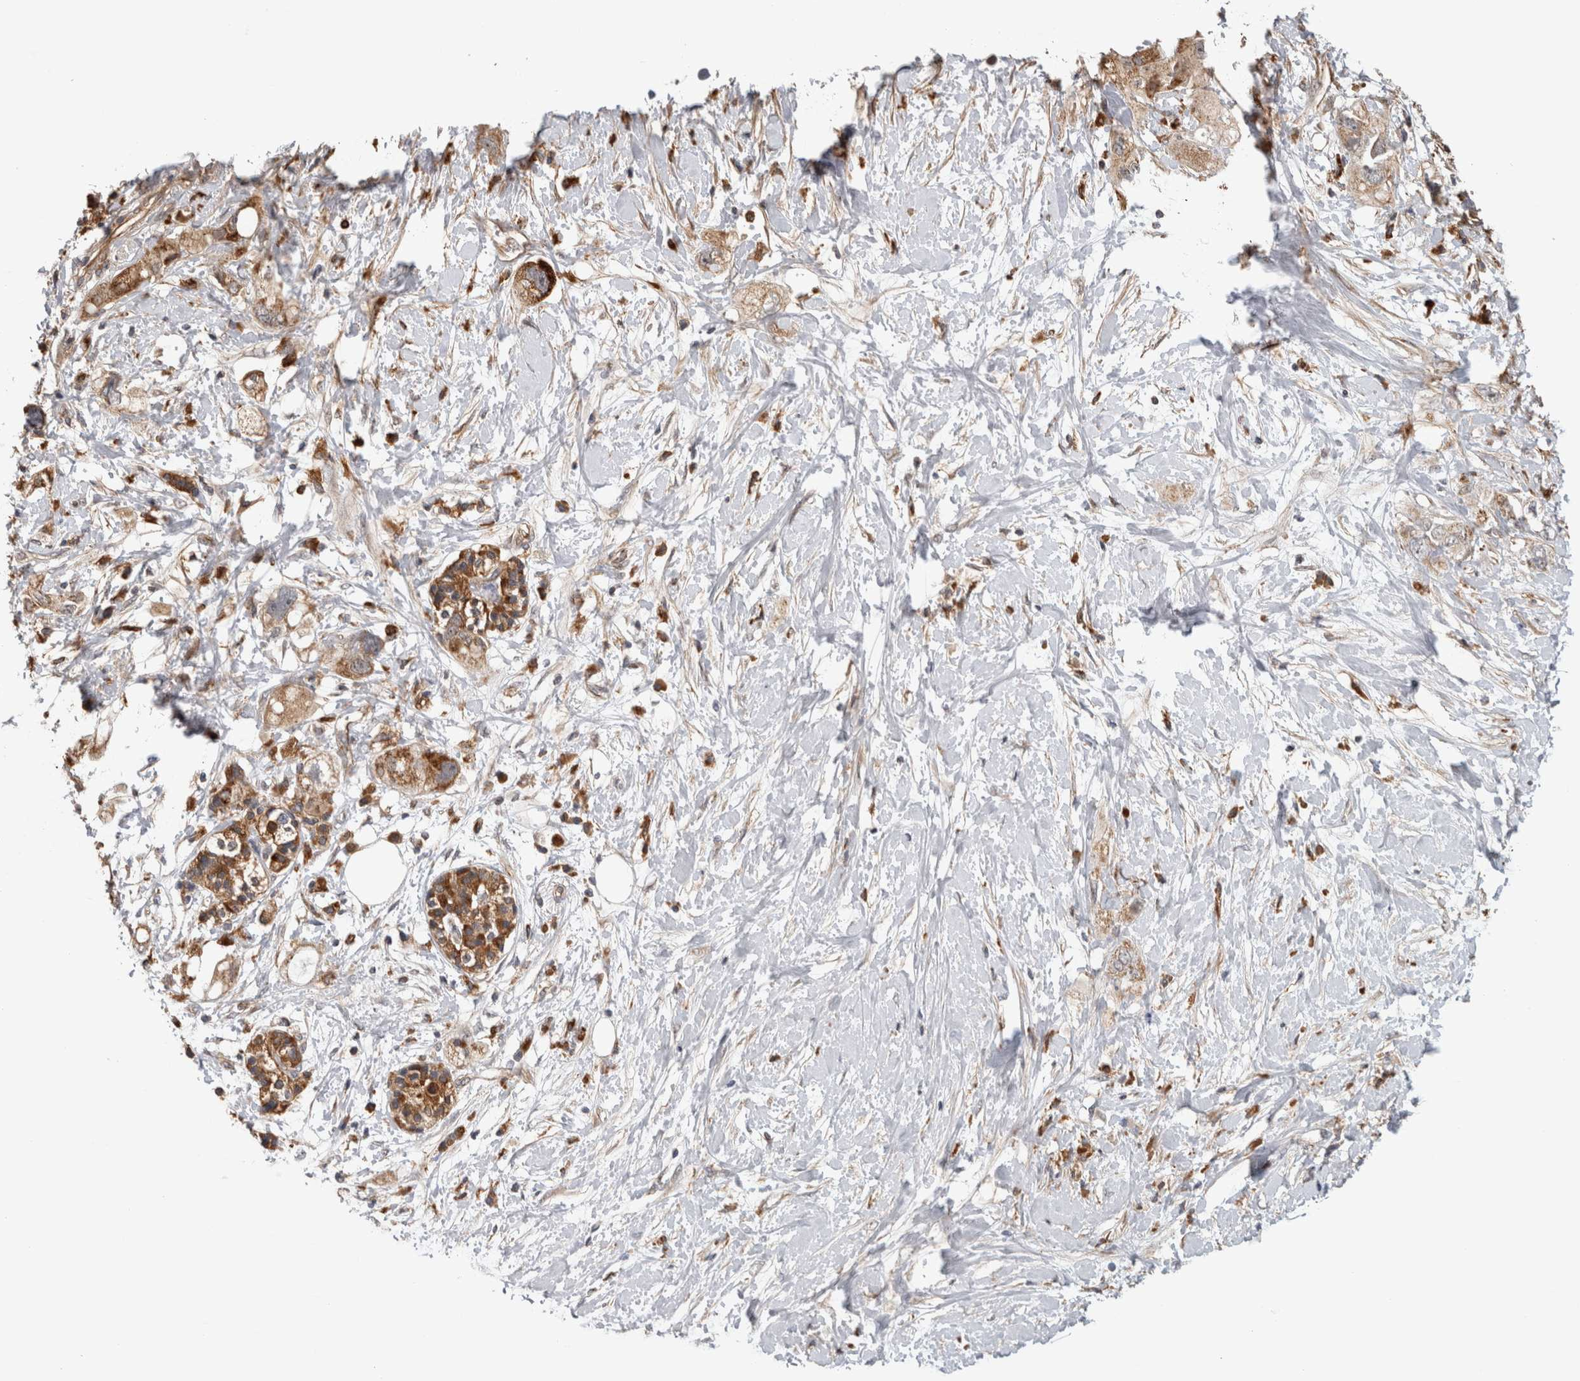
{"staining": {"intensity": "moderate", "quantity": ">75%", "location": "cytoplasmic/membranous"}, "tissue": "pancreatic cancer", "cell_type": "Tumor cells", "image_type": "cancer", "snomed": [{"axis": "morphology", "description": "Adenocarcinoma, NOS"}, {"axis": "topography", "description": "Pancreas"}], "caption": "Moderate cytoplasmic/membranous staining for a protein is present in approximately >75% of tumor cells of pancreatic cancer using IHC.", "gene": "ADGRL3", "patient": {"sex": "female", "age": 56}}